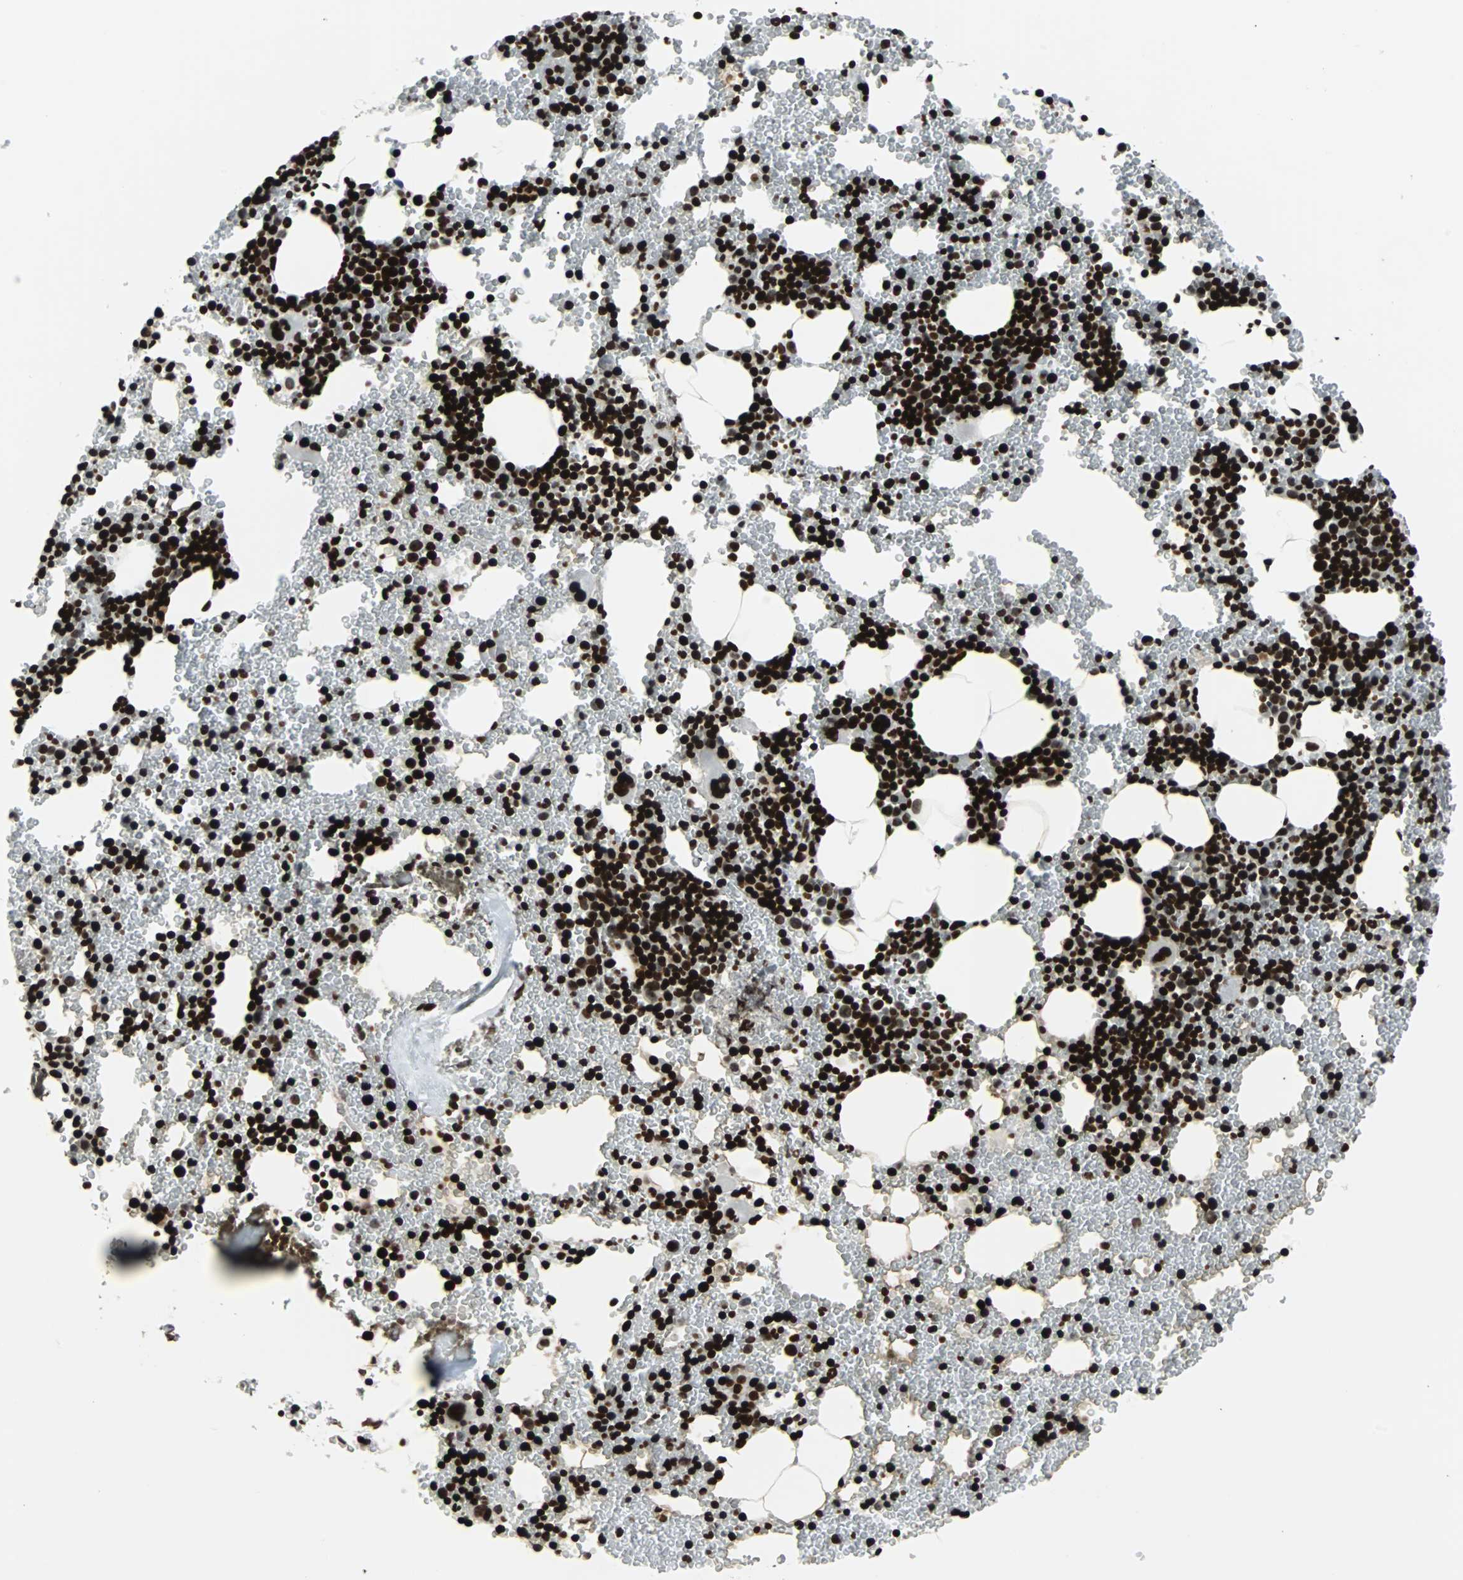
{"staining": {"intensity": "strong", "quantity": ">75%", "location": "nuclear"}, "tissue": "bone marrow", "cell_type": "Hematopoietic cells", "image_type": "normal", "snomed": [{"axis": "morphology", "description": "Normal tissue, NOS"}, {"axis": "morphology", "description": "Inflammation, NOS"}, {"axis": "topography", "description": "Bone marrow"}], "caption": "This is an image of IHC staining of normal bone marrow, which shows strong positivity in the nuclear of hematopoietic cells.", "gene": "ZNF131", "patient": {"sex": "male", "age": 22}}